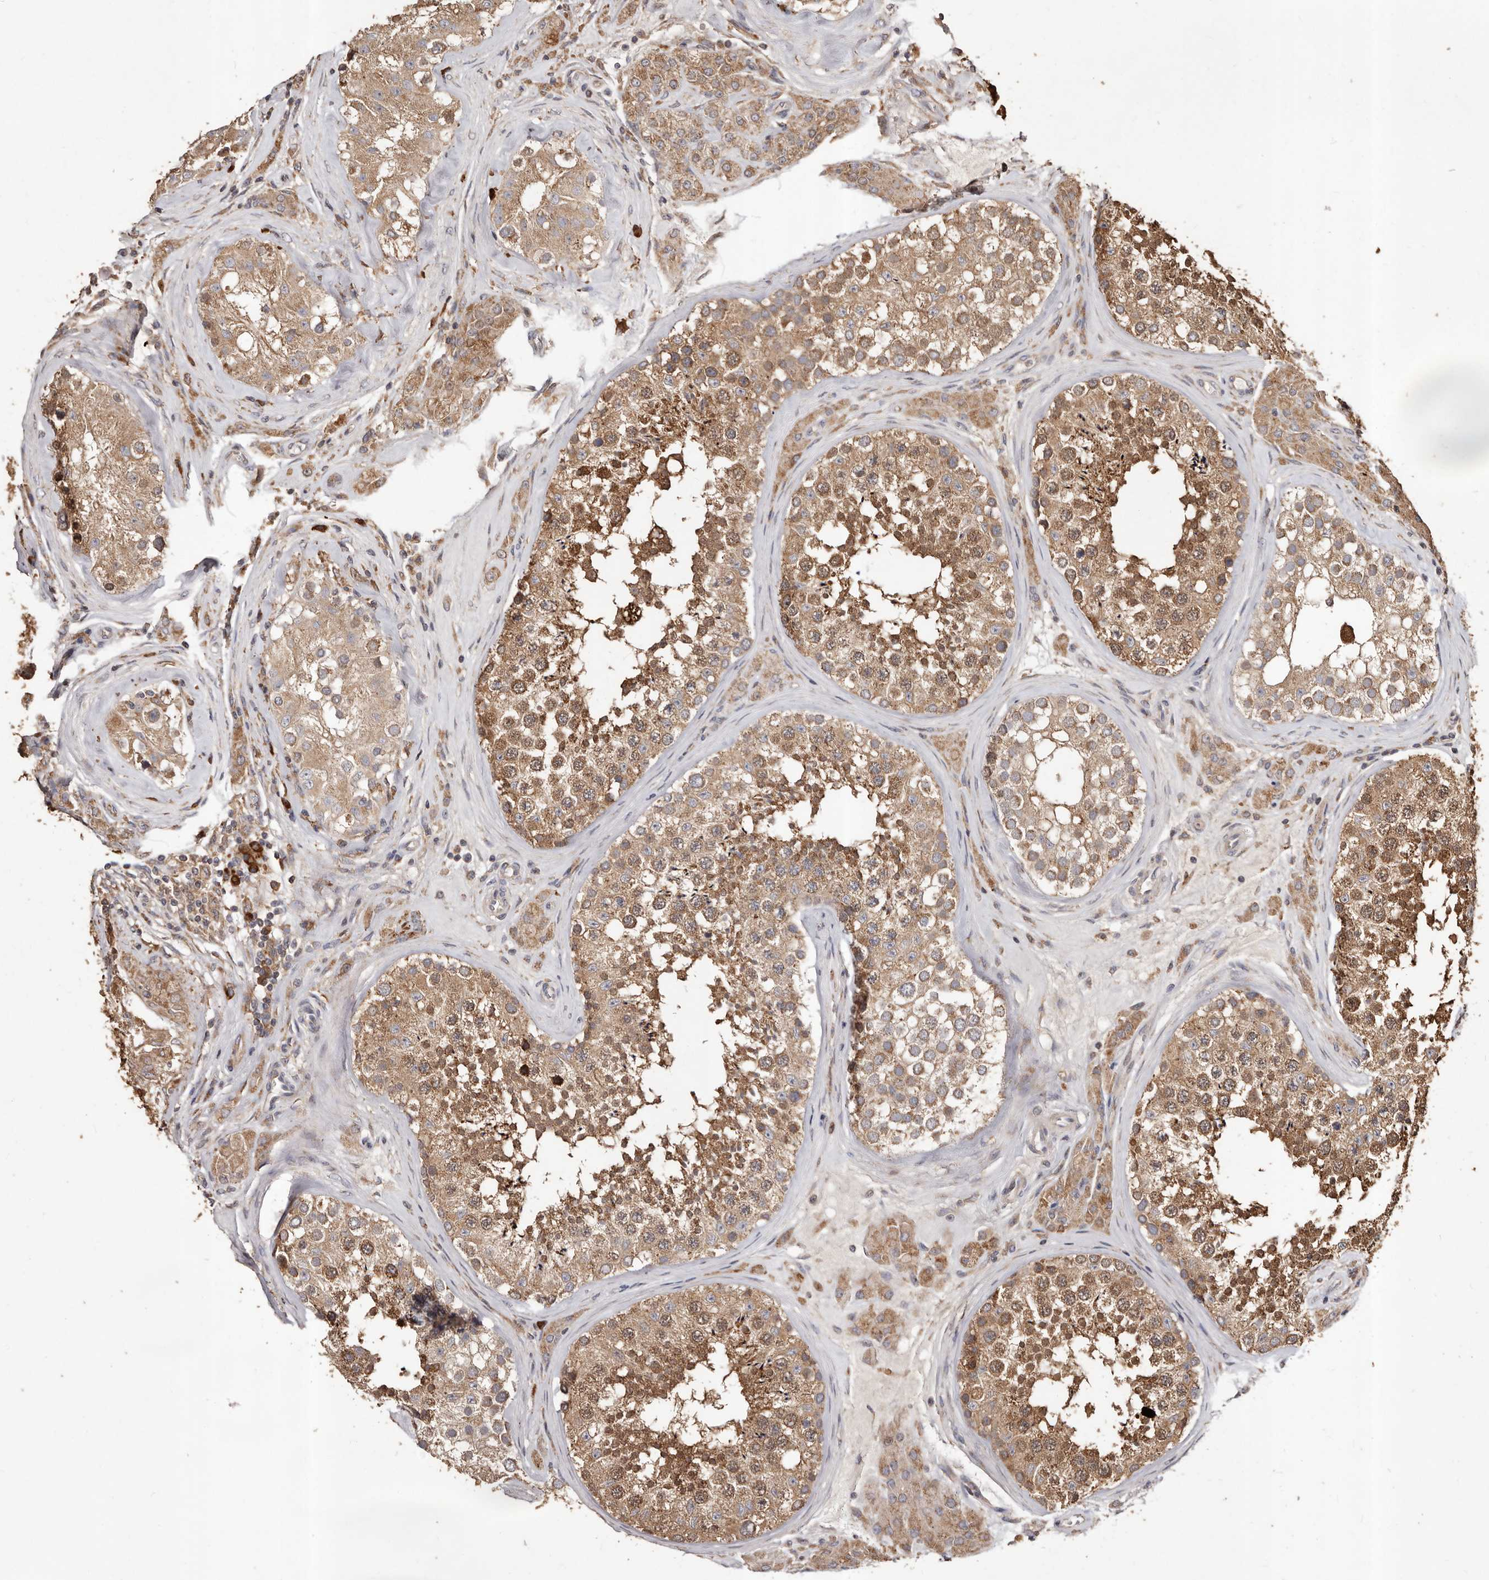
{"staining": {"intensity": "moderate", "quantity": ">75%", "location": "cytoplasmic/membranous"}, "tissue": "testis", "cell_type": "Cells in seminiferous ducts", "image_type": "normal", "snomed": [{"axis": "morphology", "description": "Normal tissue, NOS"}, {"axis": "topography", "description": "Testis"}], "caption": "Moderate cytoplasmic/membranous expression for a protein is present in about >75% of cells in seminiferous ducts of normal testis using immunohistochemistry.", "gene": "STEAP2", "patient": {"sex": "male", "age": 46}}